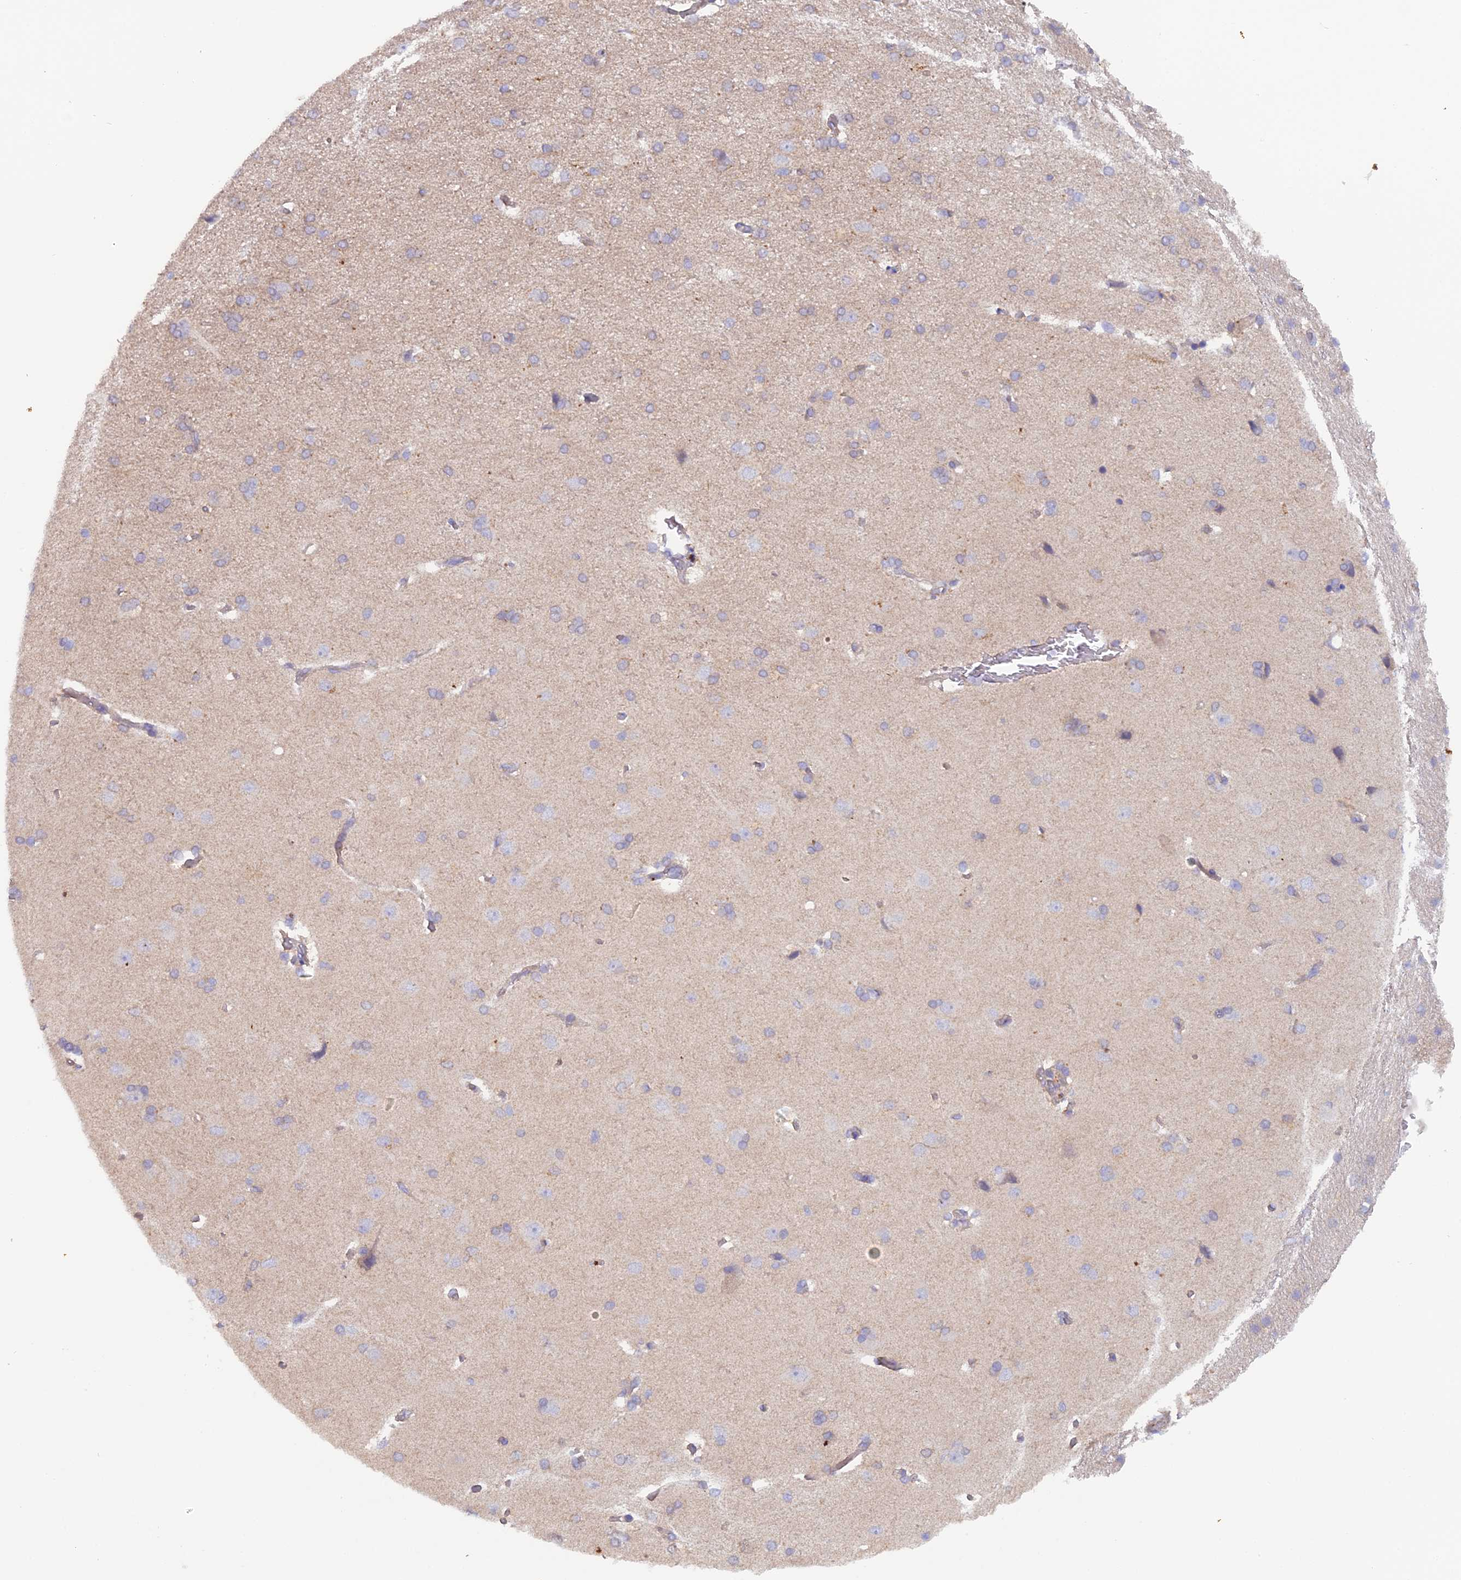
{"staining": {"intensity": "weak", "quantity": "25%-75%", "location": "cytoplasmic/membranous"}, "tissue": "cerebral cortex", "cell_type": "Endothelial cells", "image_type": "normal", "snomed": [{"axis": "morphology", "description": "Normal tissue, NOS"}, {"axis": "topography", "description": "Cerebral cortex"}], "caption": "Protein expression analysis of benign human cerebral cortex reveals weak cytoplasmic/membranous staining in about 25%-75% of endothelial cells. The staining is performed using DAB brown chromogen to label protein expression. The nuclei are counter-stained blue using hematoxylin.", "gene": "FZR1", "patient": {"sex": "male", "age": 62}}